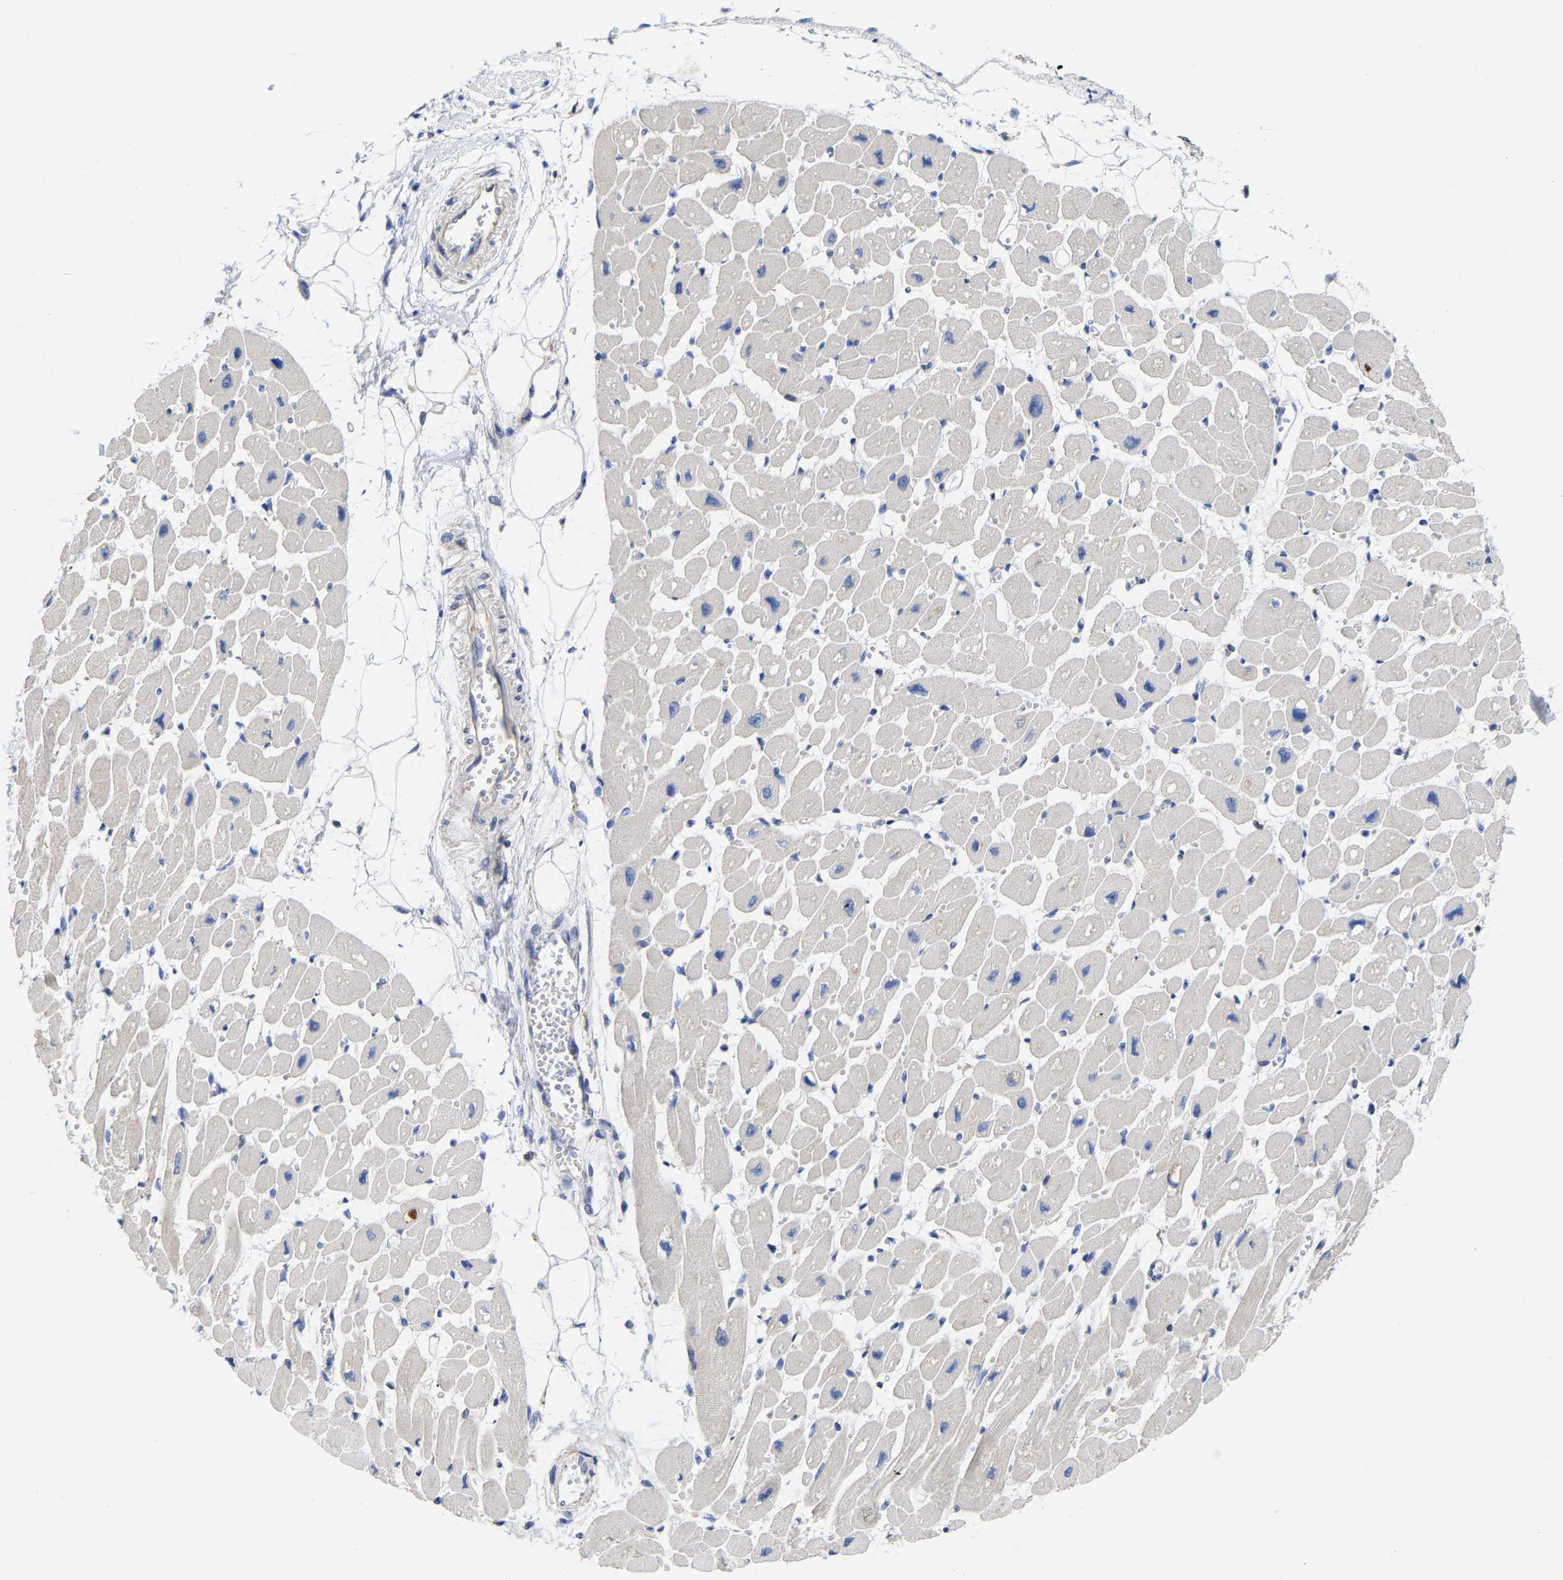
{"staining": {"intensity": "negative", "quantity": "none", "location": "none"}, "tissue": "heart muscle", "cell_type": "Cardiomyocytes", "image_type": "normal", "snomed": [{"axis": "morphology", "description": "Normal tissue, NOS"}, {"axis": "topography", "description": "Heart"}], "caption": "DAB (3,3'-diaminobenzidine) immunohistochemical staining of benign heart muscle exhibits no significant staining in cardiomyocytes.", "gene": "PPP1R15A", "patient": {"sex": "female", "age": 54}}